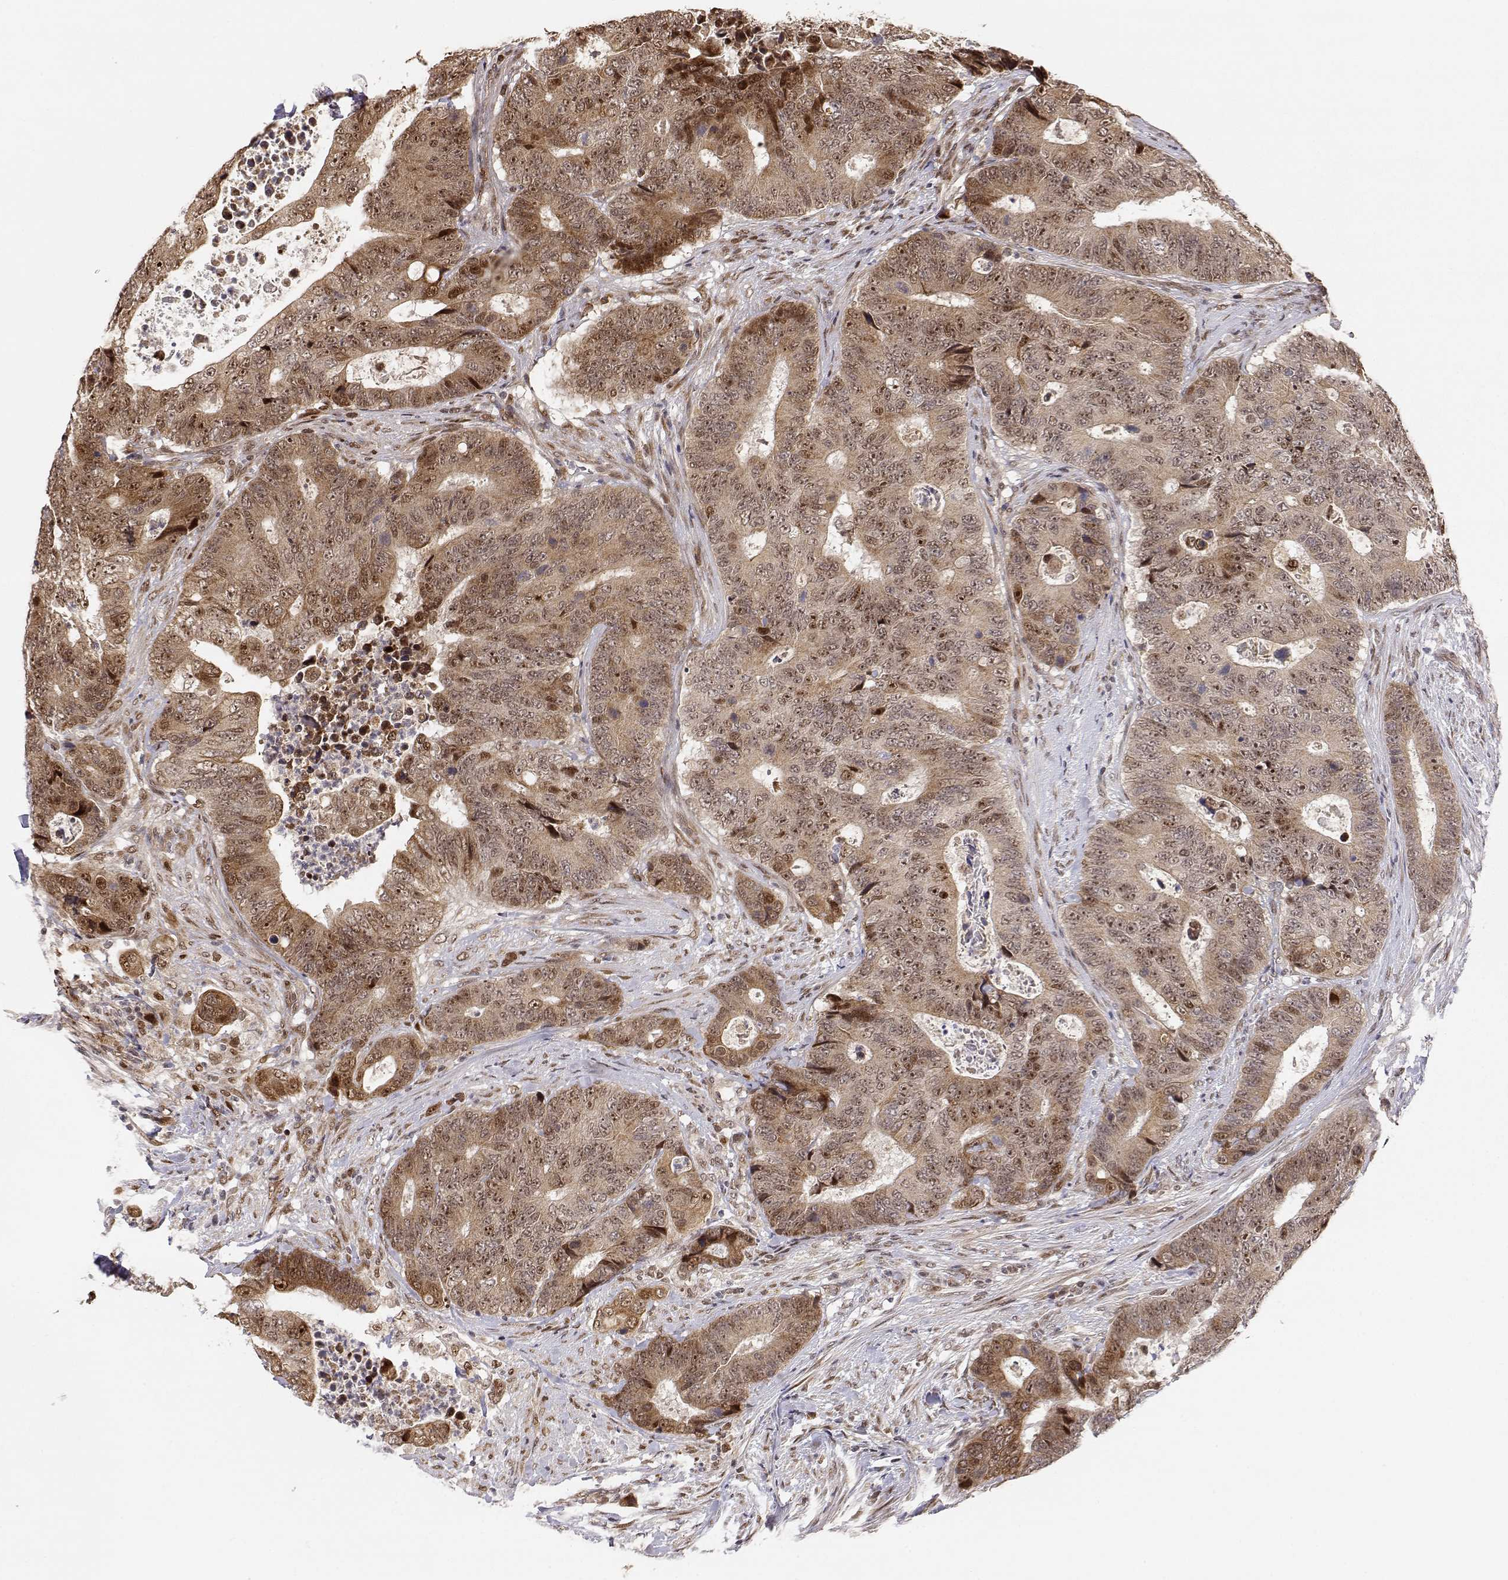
{"staining": {"intensity": "weak", "quantity": ">75%", "location": "cytoplasmic/membranous,nuclear"}, "tissue": "colorectal cancer", "cell_type": "Tumor cells", "image_type": "cancer", "snomed": [{"axis": "morphology", "description": "Adenocarcinoma, NOS"}, {"axis": "topography", "description": "Colon"}], "caption": "Colorectal adenocarcinoma was stained to show a protein in brown. There is low levels of weak cytoplasmic/membranous and nuclear positivity in approximately >75% of tumor cells. (DAB IHC with brightfield microscopy, high magnification).", "gene": "BRCA1", "patient": {"sex": "female", "age": 48}}